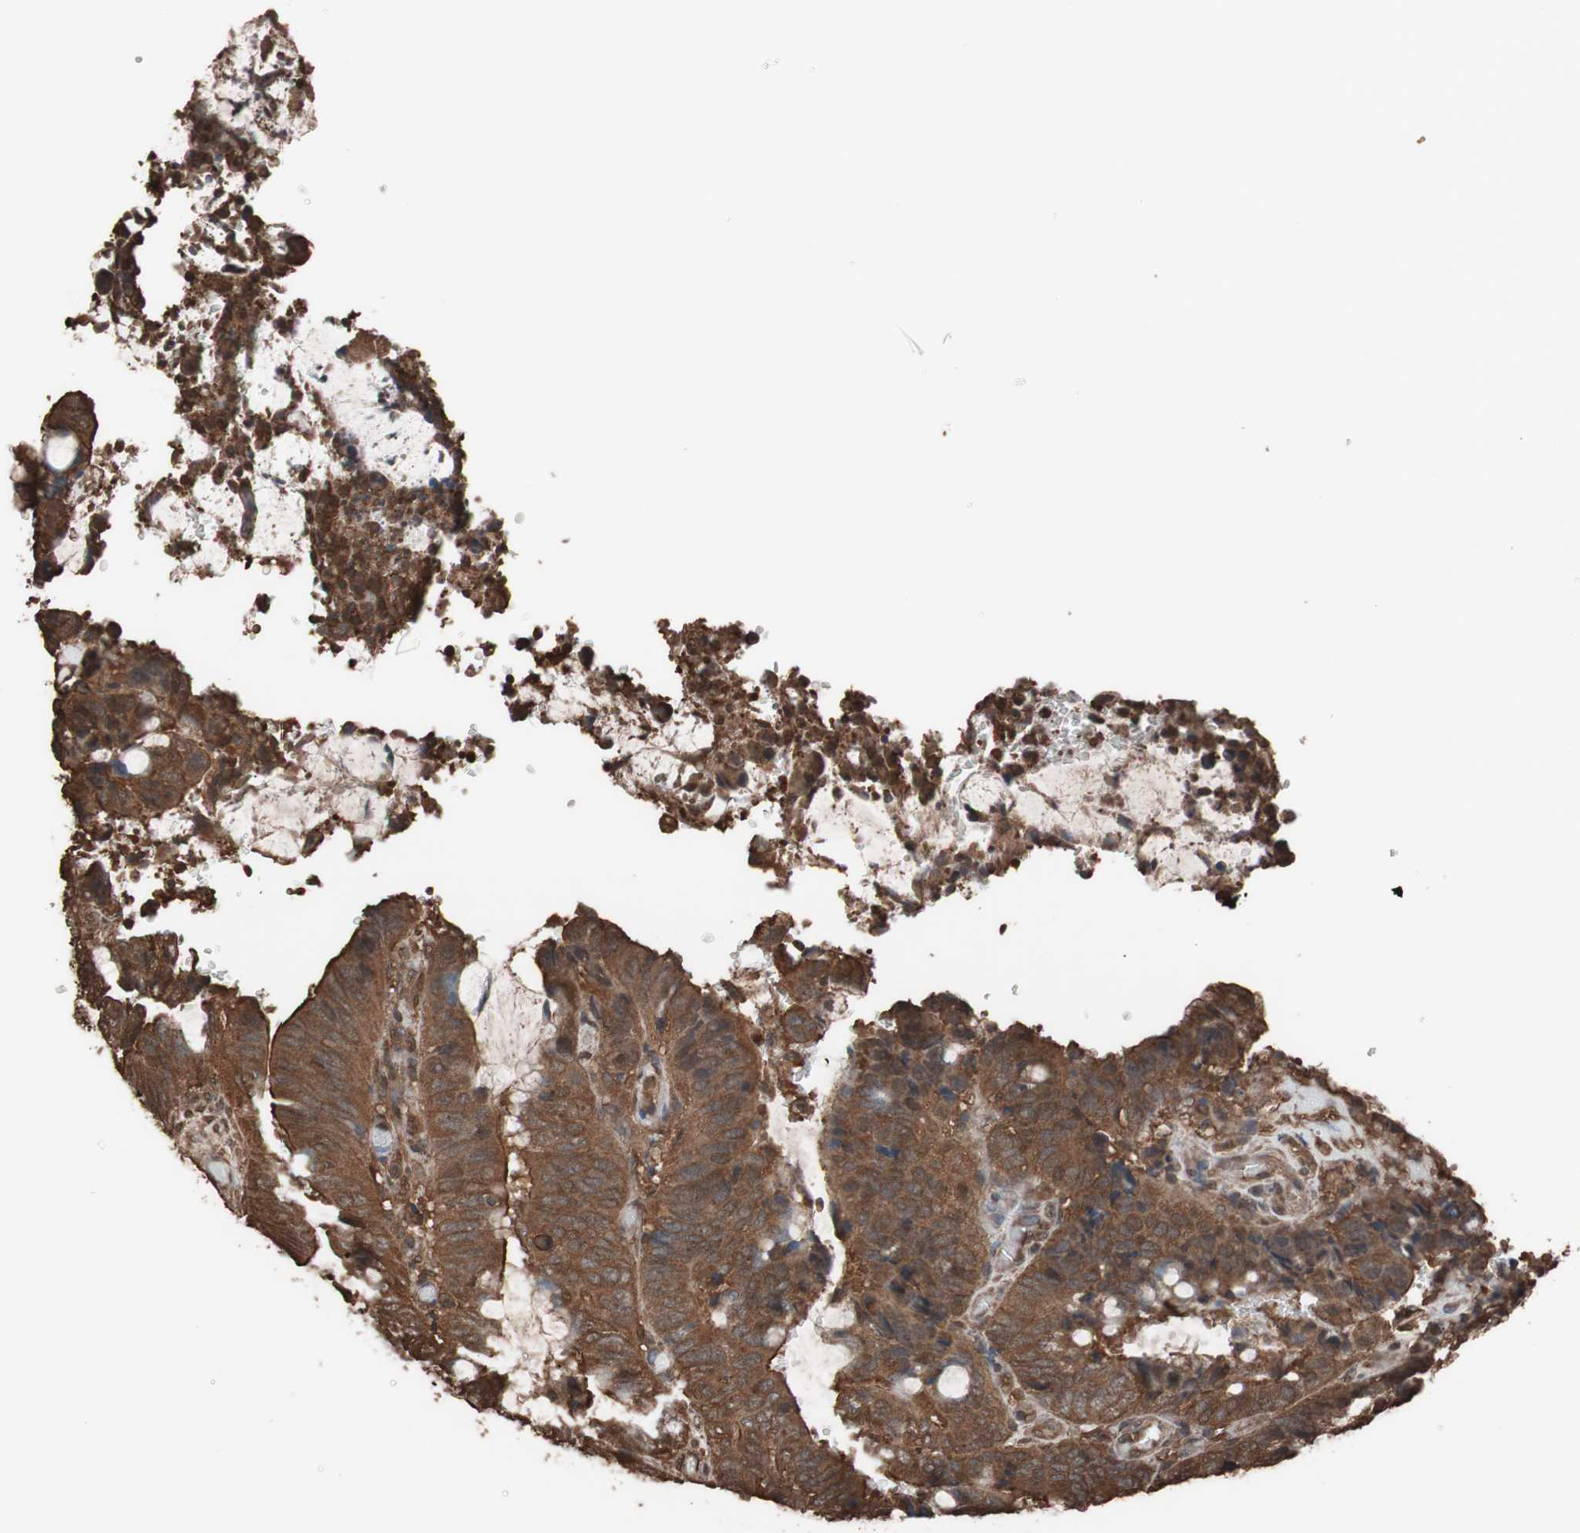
{"staining": {"intensity": "strong", "quantity": ">75%", "location": "cytoplasmic/membranous"}, "tissue": "colorectal cancer", "cell_type": "Tumor cells", "image_type": "cancer", "snomed": [{"axis": "morphology", "description": "Normal tissue, NOS"}, {"axis": "morphology", "description": "Adenocarcinoma, NOS"}, {"axis": "topography", "description": "Rectum"}, {"axis": "topography", "description": "Peripheral nerve tissue"}], "caption": "Protein positivity by IHC exhibits strong cytoplasmic/membranous expression in about >75% of tumor cells in adenocarcinoma (colorectal).", "gene": "CALM2", "patient": {"sex": "male", "age": 92}}